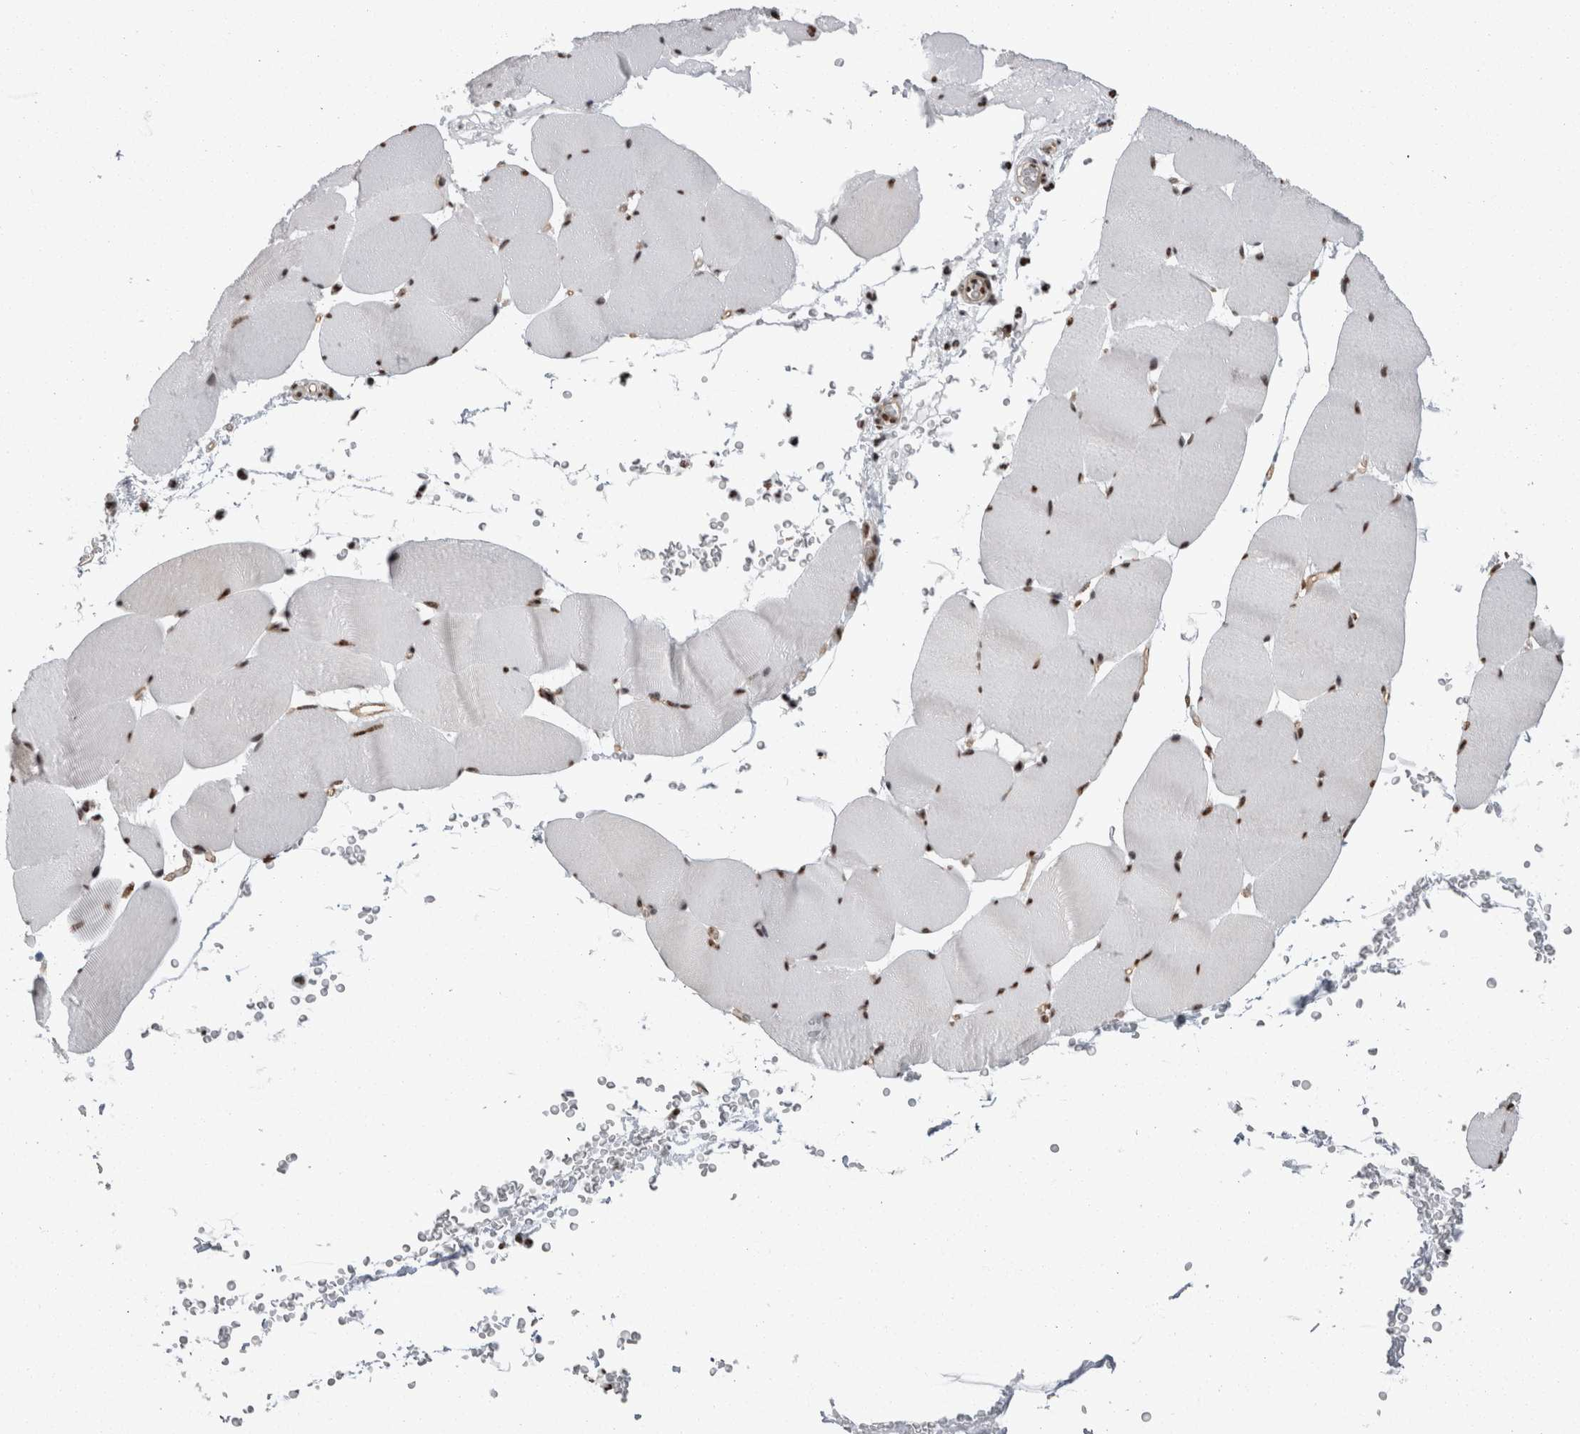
{"staining": {"intensity": "moderate", "quantity": ">75%", "location": "nuclear"}, "tissue": "skeletal muscle", "cell_type": "Myocytes", "image_type": "normal", "snomed": [{"axis": "morphology", "description": "Normal tissue, NOS"}, {"axis": "topography", "description": "Skeletal muscle"}], "caption": "High-magnification brightfield microscopy of unremarkable skeletal muscle stained with DAB (3,3'-diaminobenzidine) (brown) and counterstained with hematoxylin (blue). myocytes exhibit moderate nuclear staining is seen in about>75% of cells.", "gene": "HNRNPM", "patient": {"sex": "male", "age": 62}}